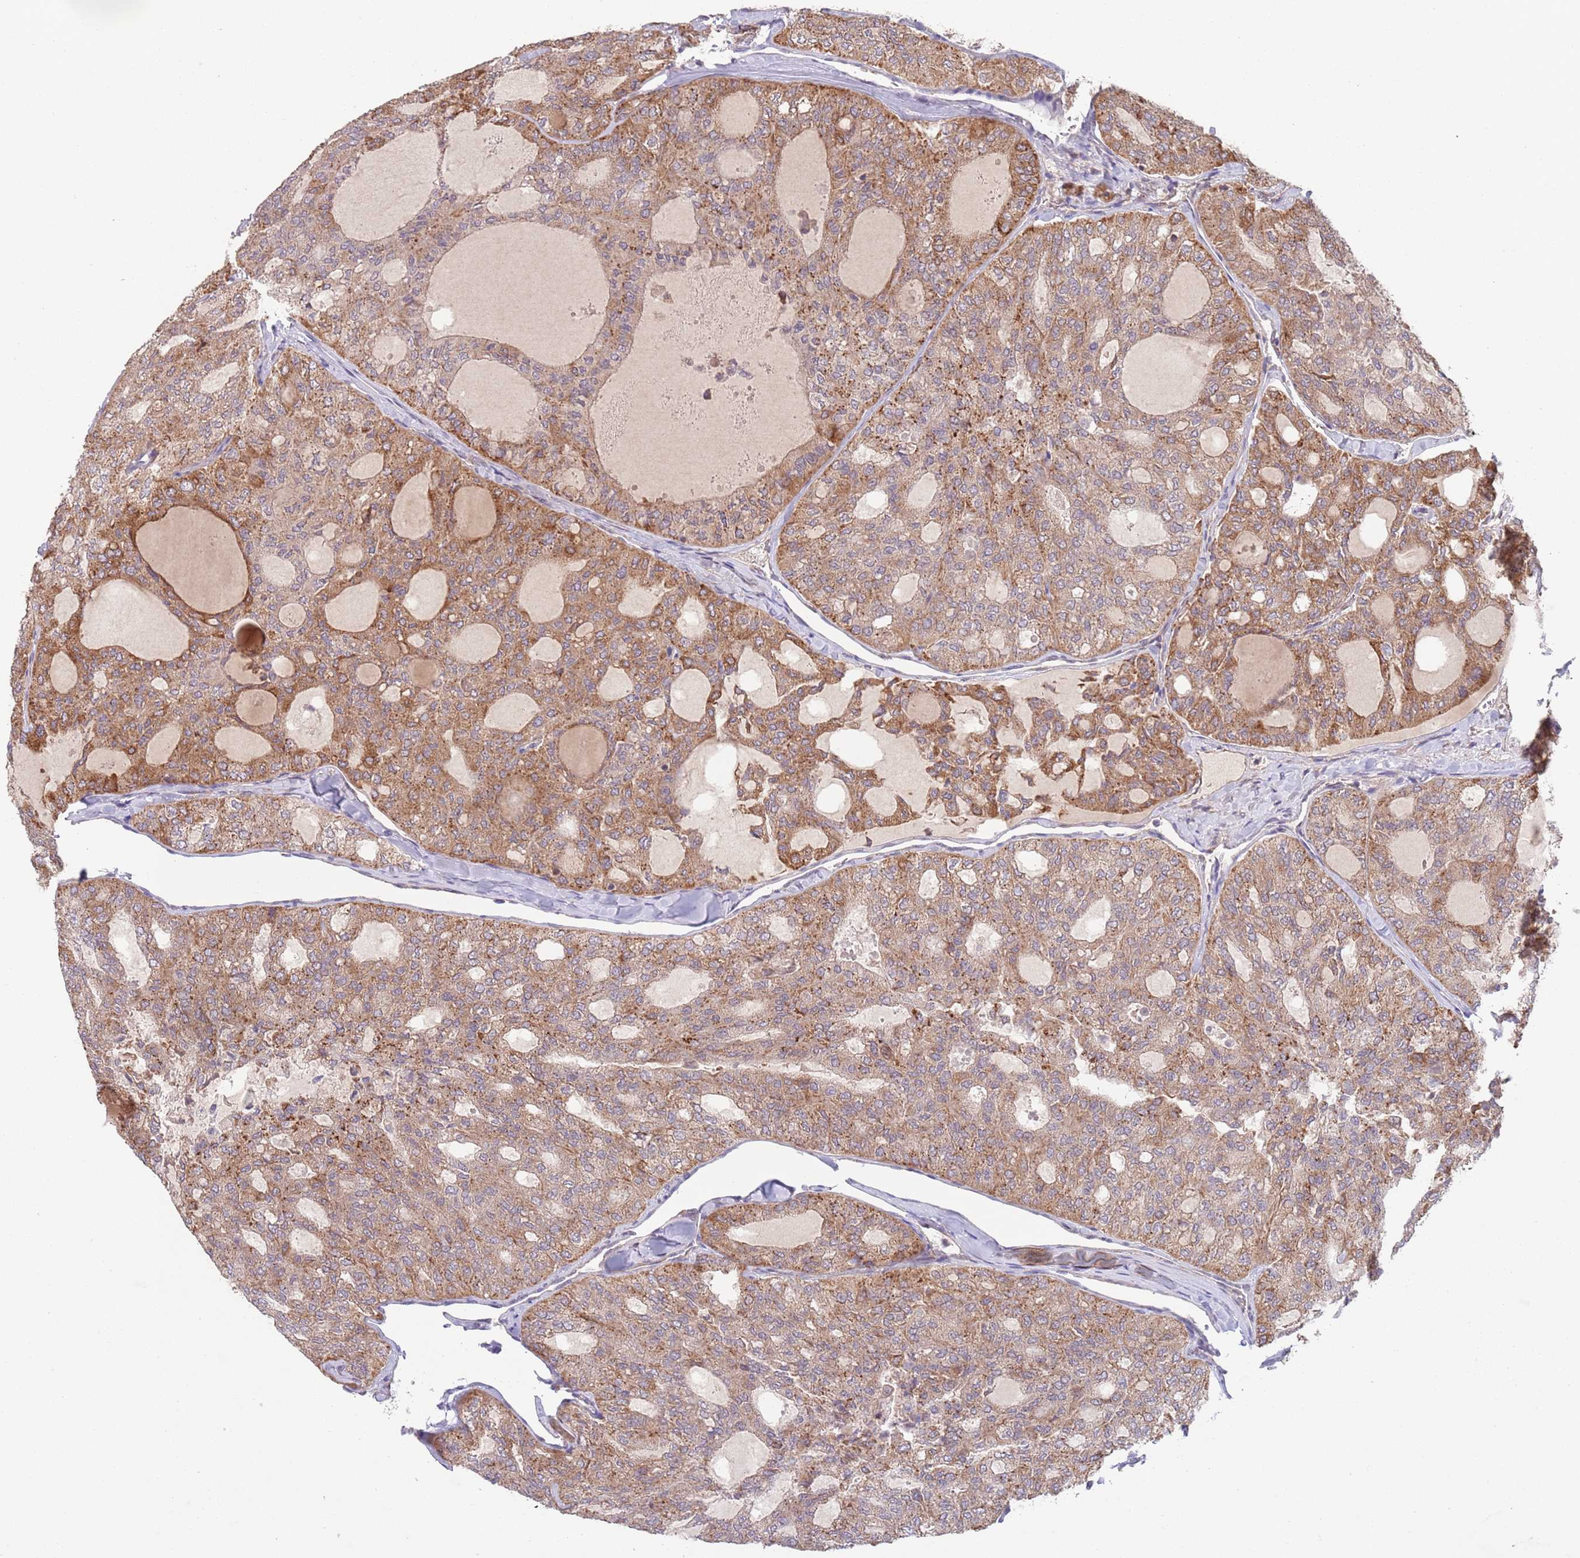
{"staining": {"intensity": "moderate", "quantity": ">75%", "location": "cytoplasmic/membranous"}, "tissue": "thyroid cancer", "cell_type": "Tumor cells", "image_type": "cancer", "snomed": [{"axis": "morphology", "description": "Follicular adenoma carcinoma, NOS"}, {"axis": "topography", "description": "Thyroid gland"}], "caption": "Thyroid cancer was stained to show a protein in brown. There is medium levels of moderate cytoplasmic/membranous positivity in approximately >75% of tumor cells.", "gene": "CHD9", "patient": {"sex": "male", "age": 75}}